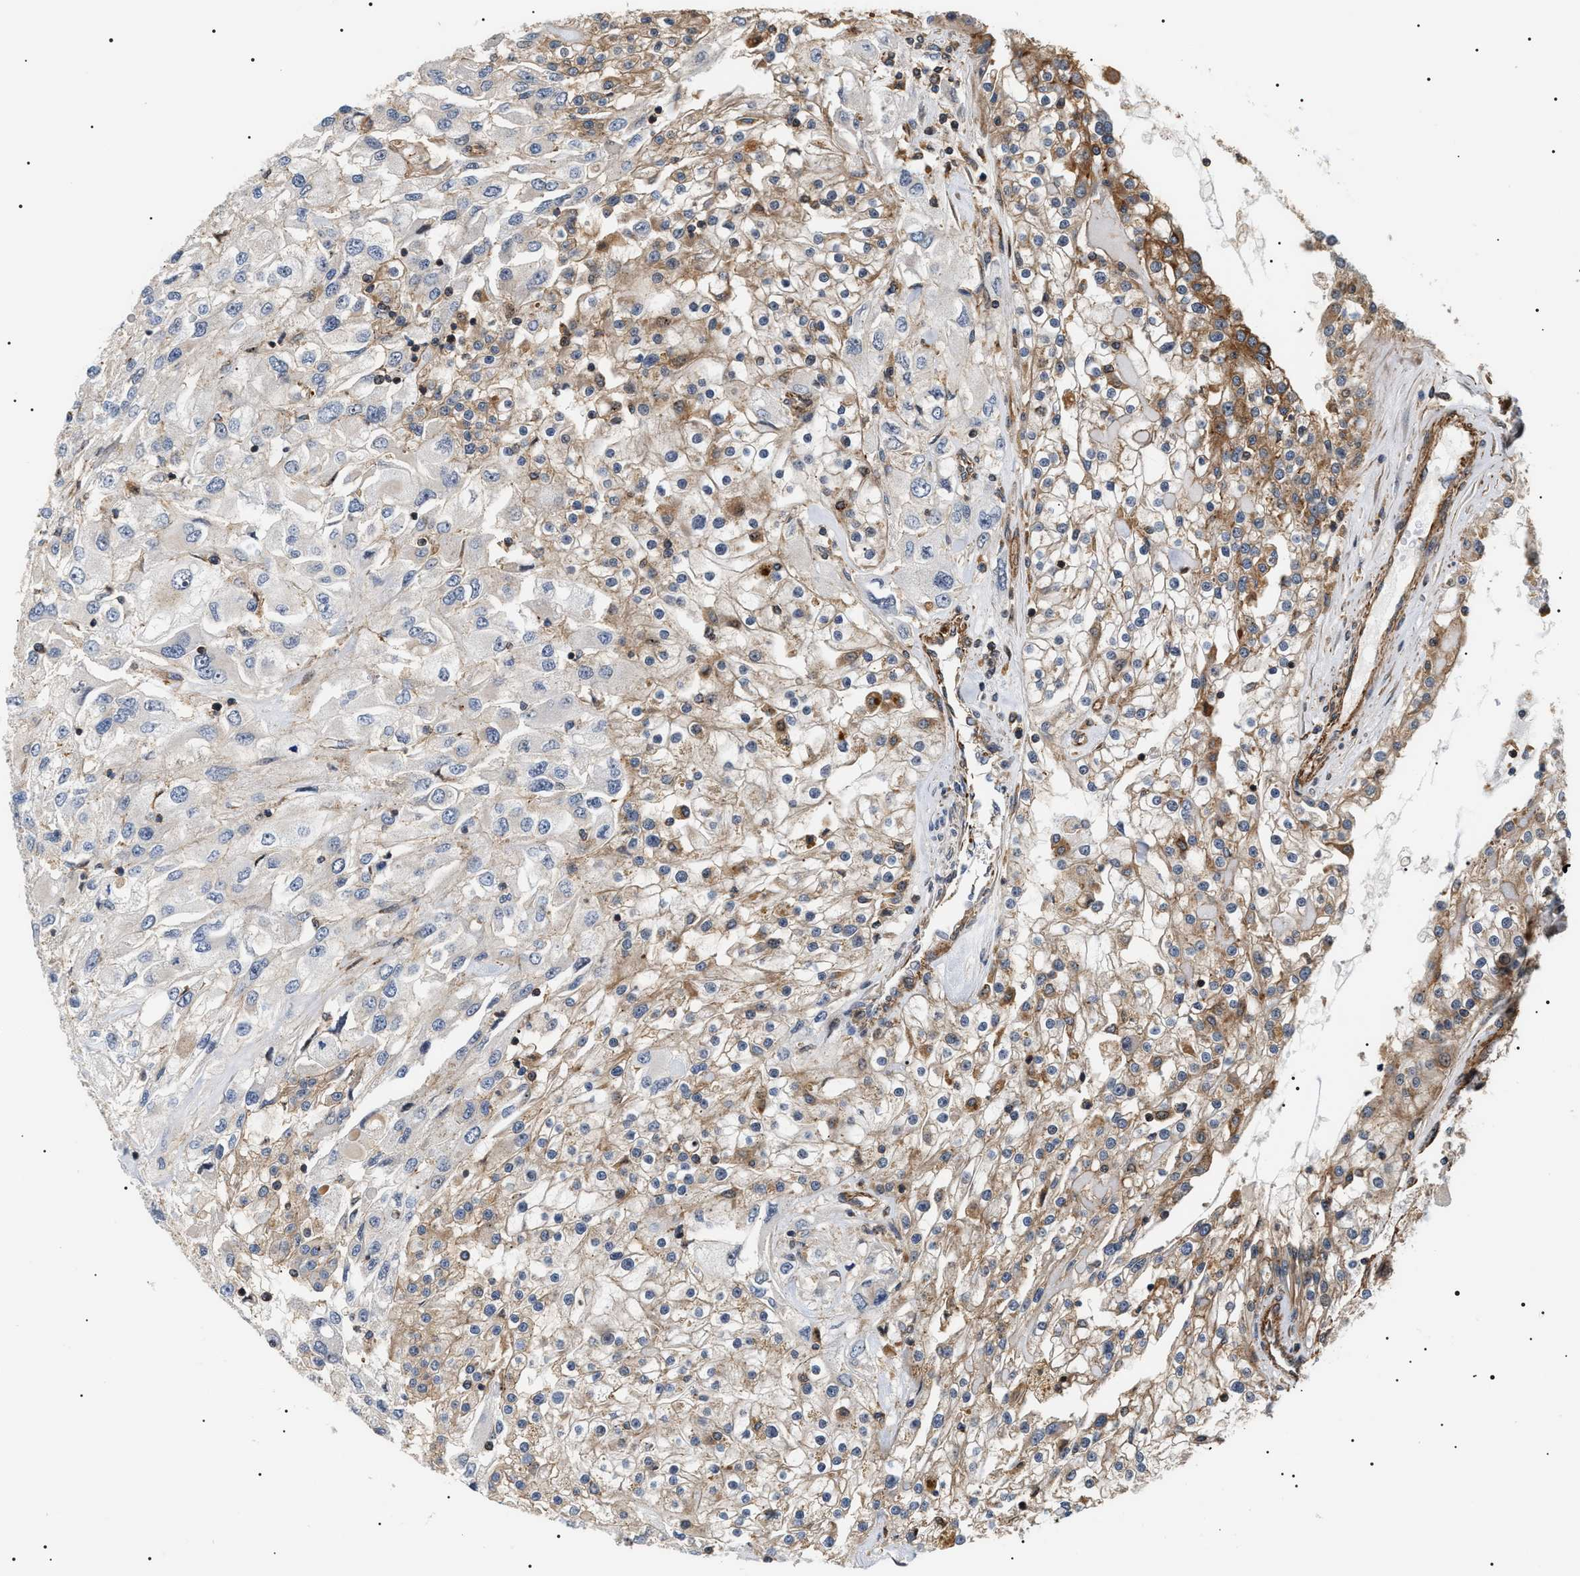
{"staining": {"intensity": "moderate", "quantity": "<25%", "location": "cytoplasmic/membranous"}, "tissue": "renal cancer", "cell_type": "Tumor cells", "image_type": "cancer", "snomed": [{"axis": "morphology", "description": "Adenocarcinoma, NOS"}, {"axis": "topography", "description": "Kidney"}], "caption": "Adenocarcinoma (renal) stained for a protein demonstrates moderate cytoplasmic/membranous positivity in tumor cells. Immunohistochemistry stains the protein in brown and the nuclei are stained blue.", "gene": "SH3GLB2", "patient": {"sex": "female", "age": 52}}